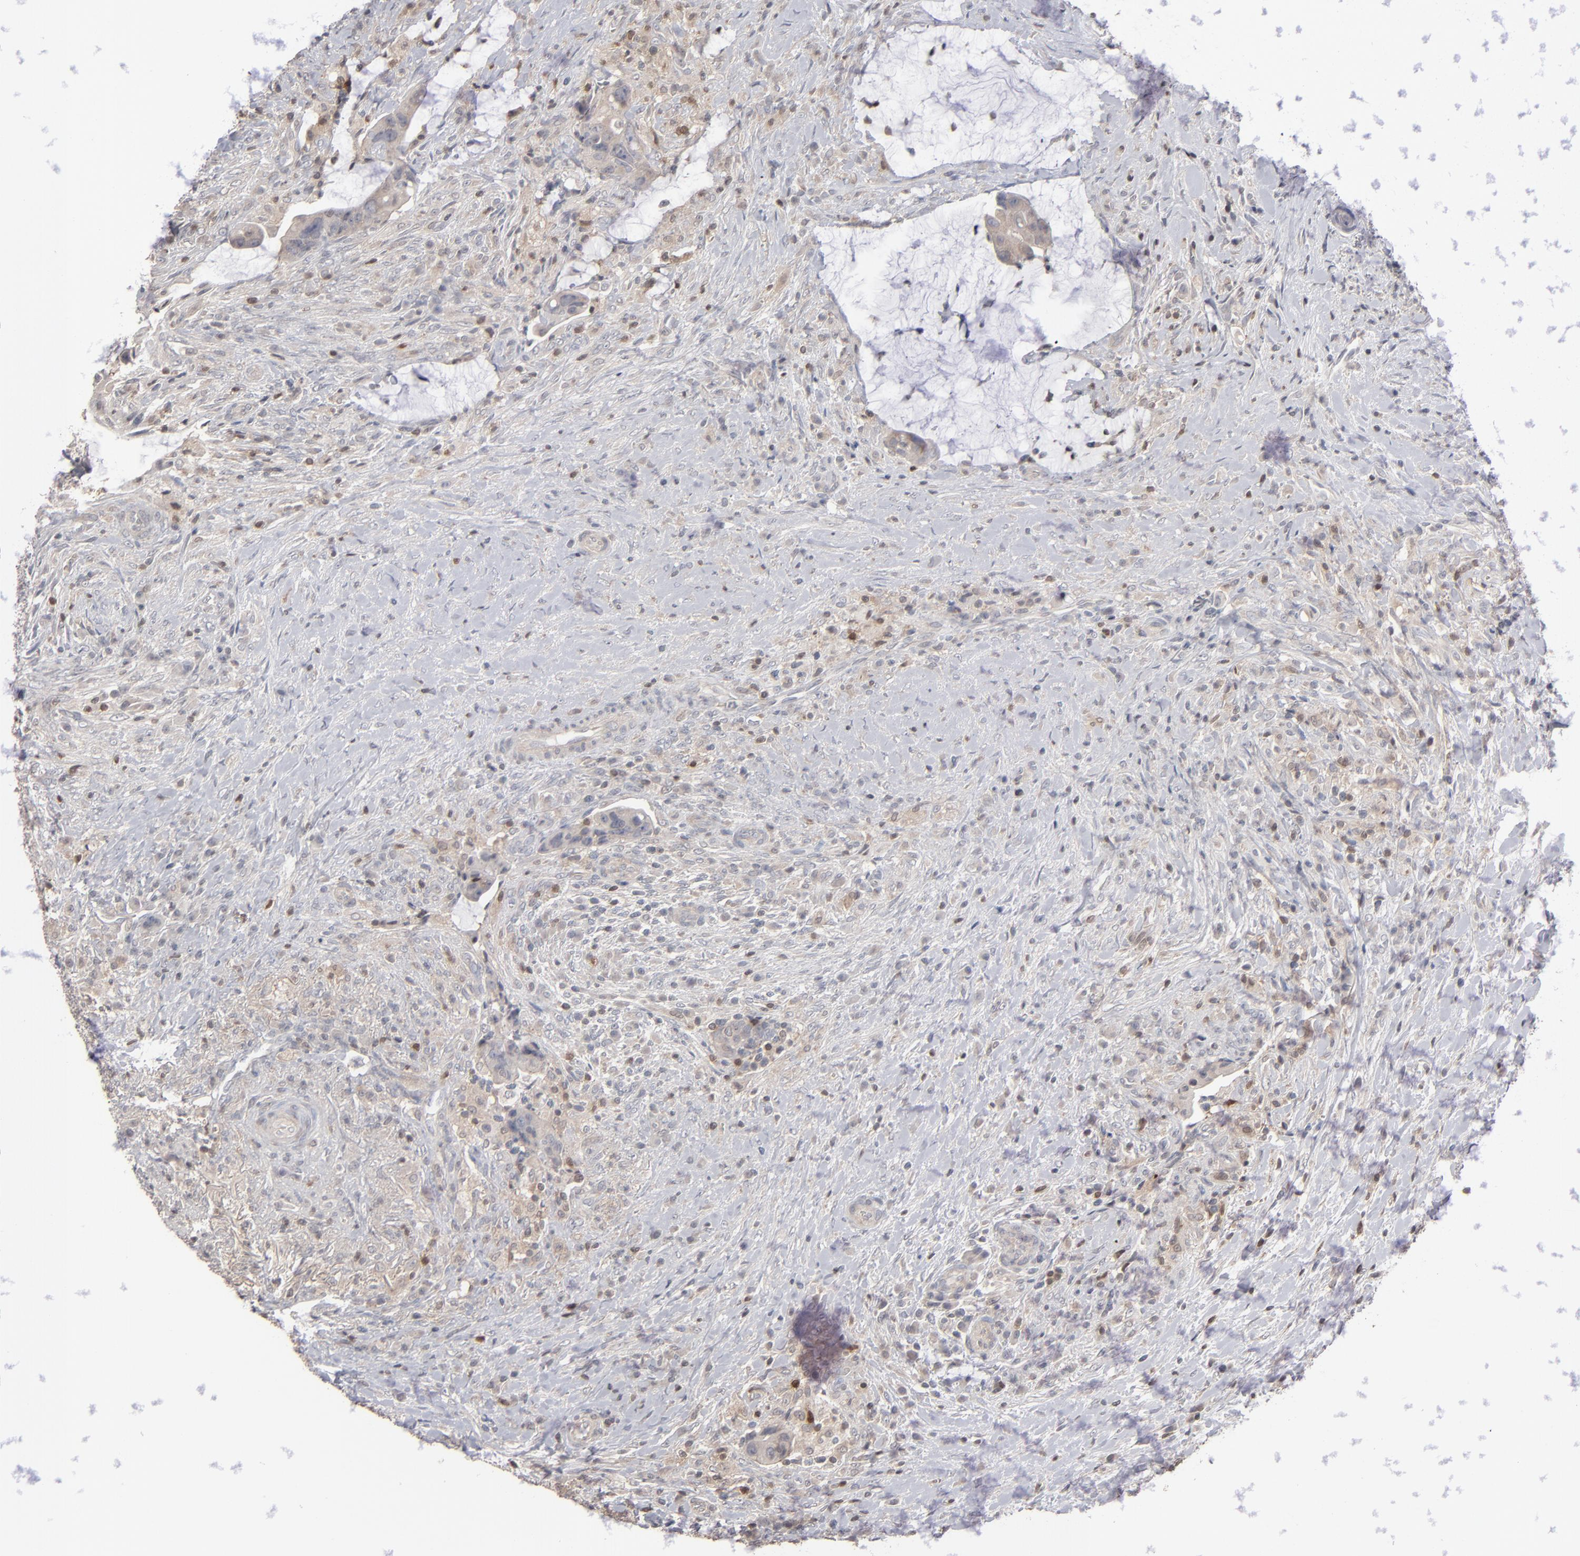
{"staining": {"intensity": "weak", "quantity": ">75%", "location": "cytoplasmic/membranous"}, "tissue": "colorectal cancer", "cell_type": "Tumor cells", "image_type": "cancer", "snomed": [{"axis": "morphology", "description": "Adenocarcinoma, NOS"}, {"axis": "topography", "description": "Rectum"}], "caption": "High-power microscopy captured an IHC image of colorectal adenocarcinoma, revealing weak cytoplasmic/membranous staining in approximately >75% of tumor cells.", "gene": "STAT4", "patient": {"sex": "female", "age": 71}}